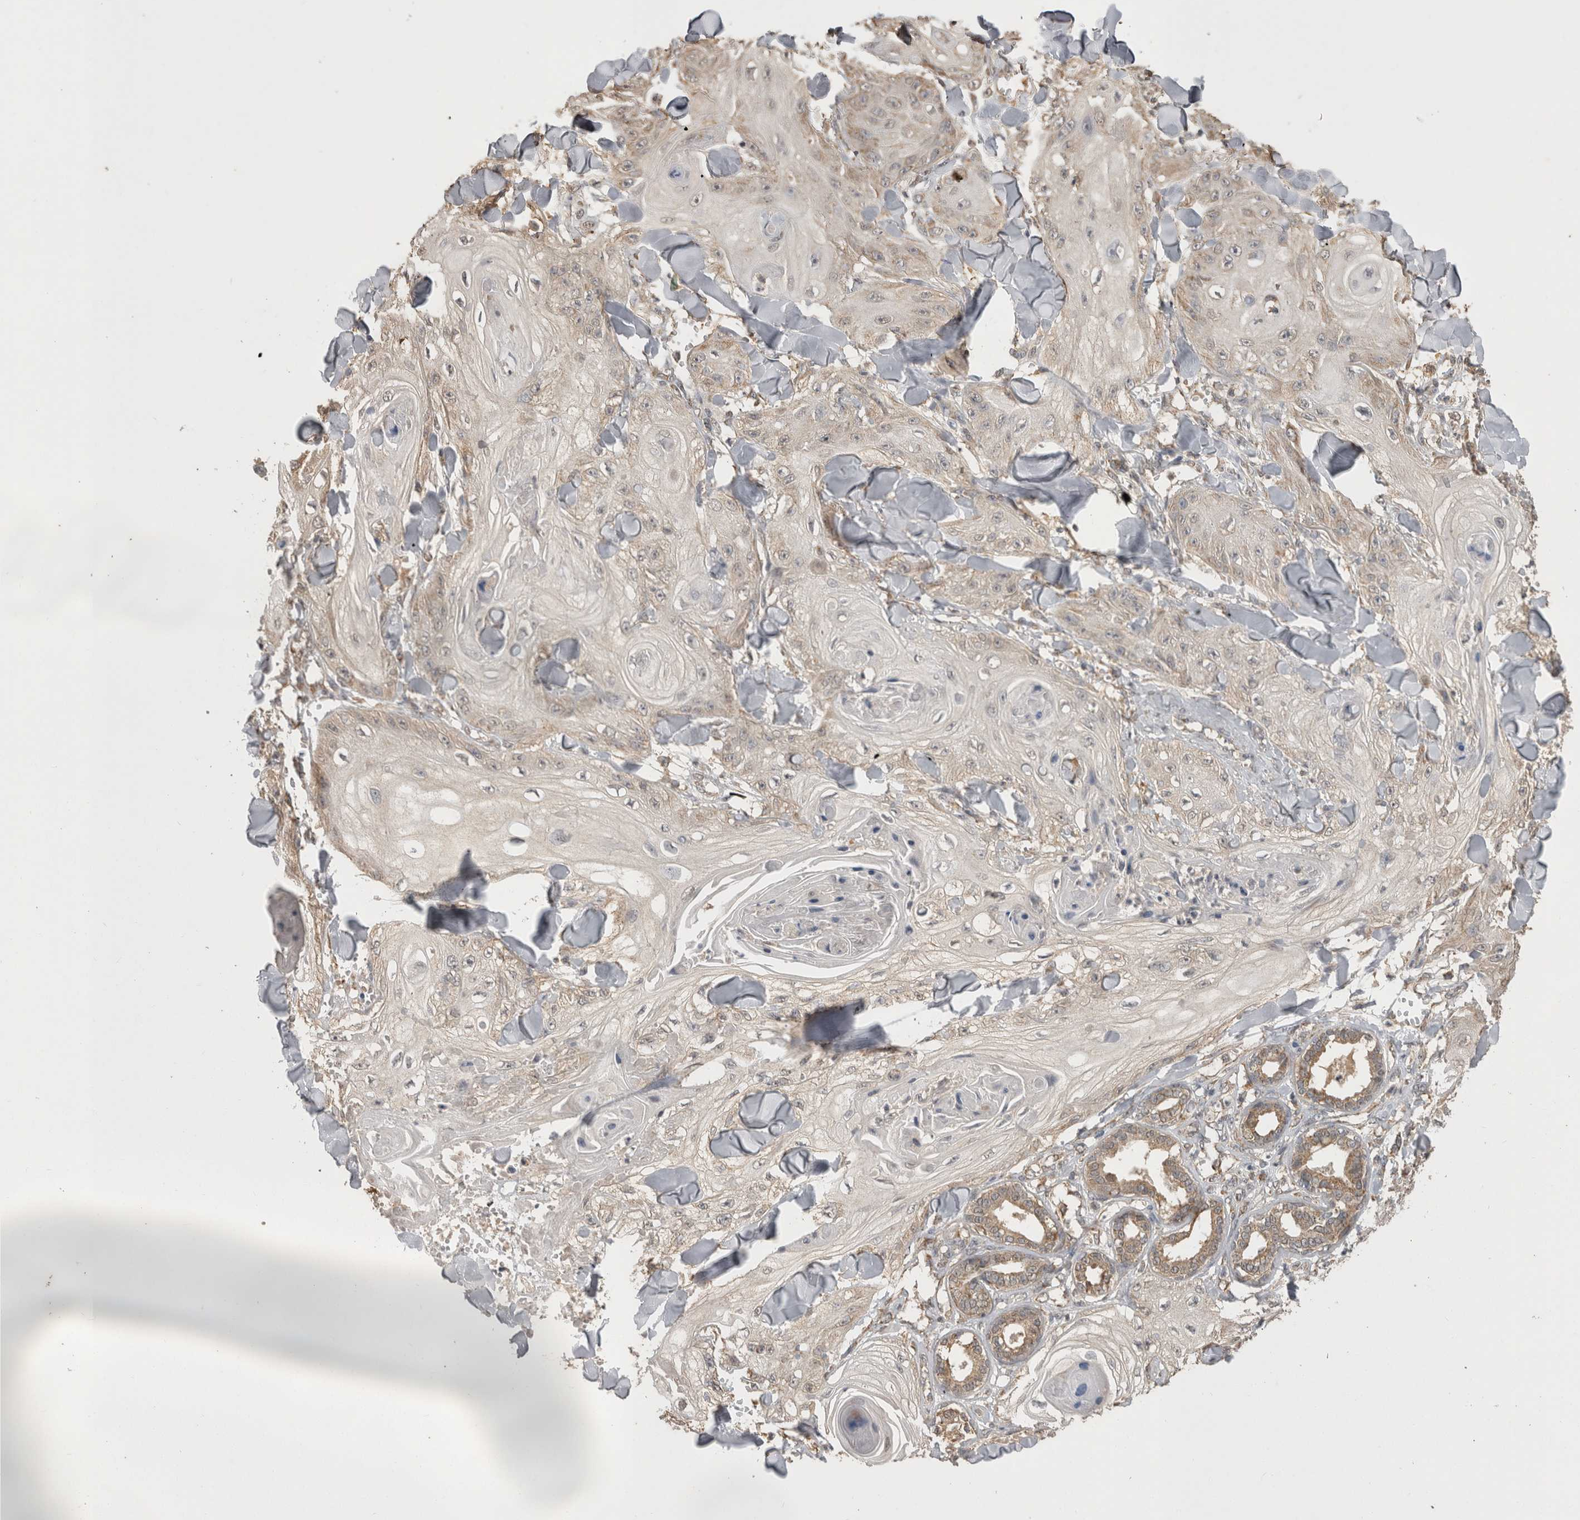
{"staining": {"intensity": "weak", "quantity": "<25%", "location": "cytoplasmic/membranous"}, "tissue": "skin cancer", "cell_type": "Tumor cells", "image_type": "cancer", "snomed": [{"axis": "morphology", "description": "Squamous cell carcinoma, NOS"}, {"axis": "topography", "description": "Skin"}], "caption": "Human squamous cell carcinoma (skin) stained for a protein using immunohistochemistry (IHC) reveals no staining in tumor cells.", "gene": "PREP", "patient": {"sex": "male", "age": 74}}